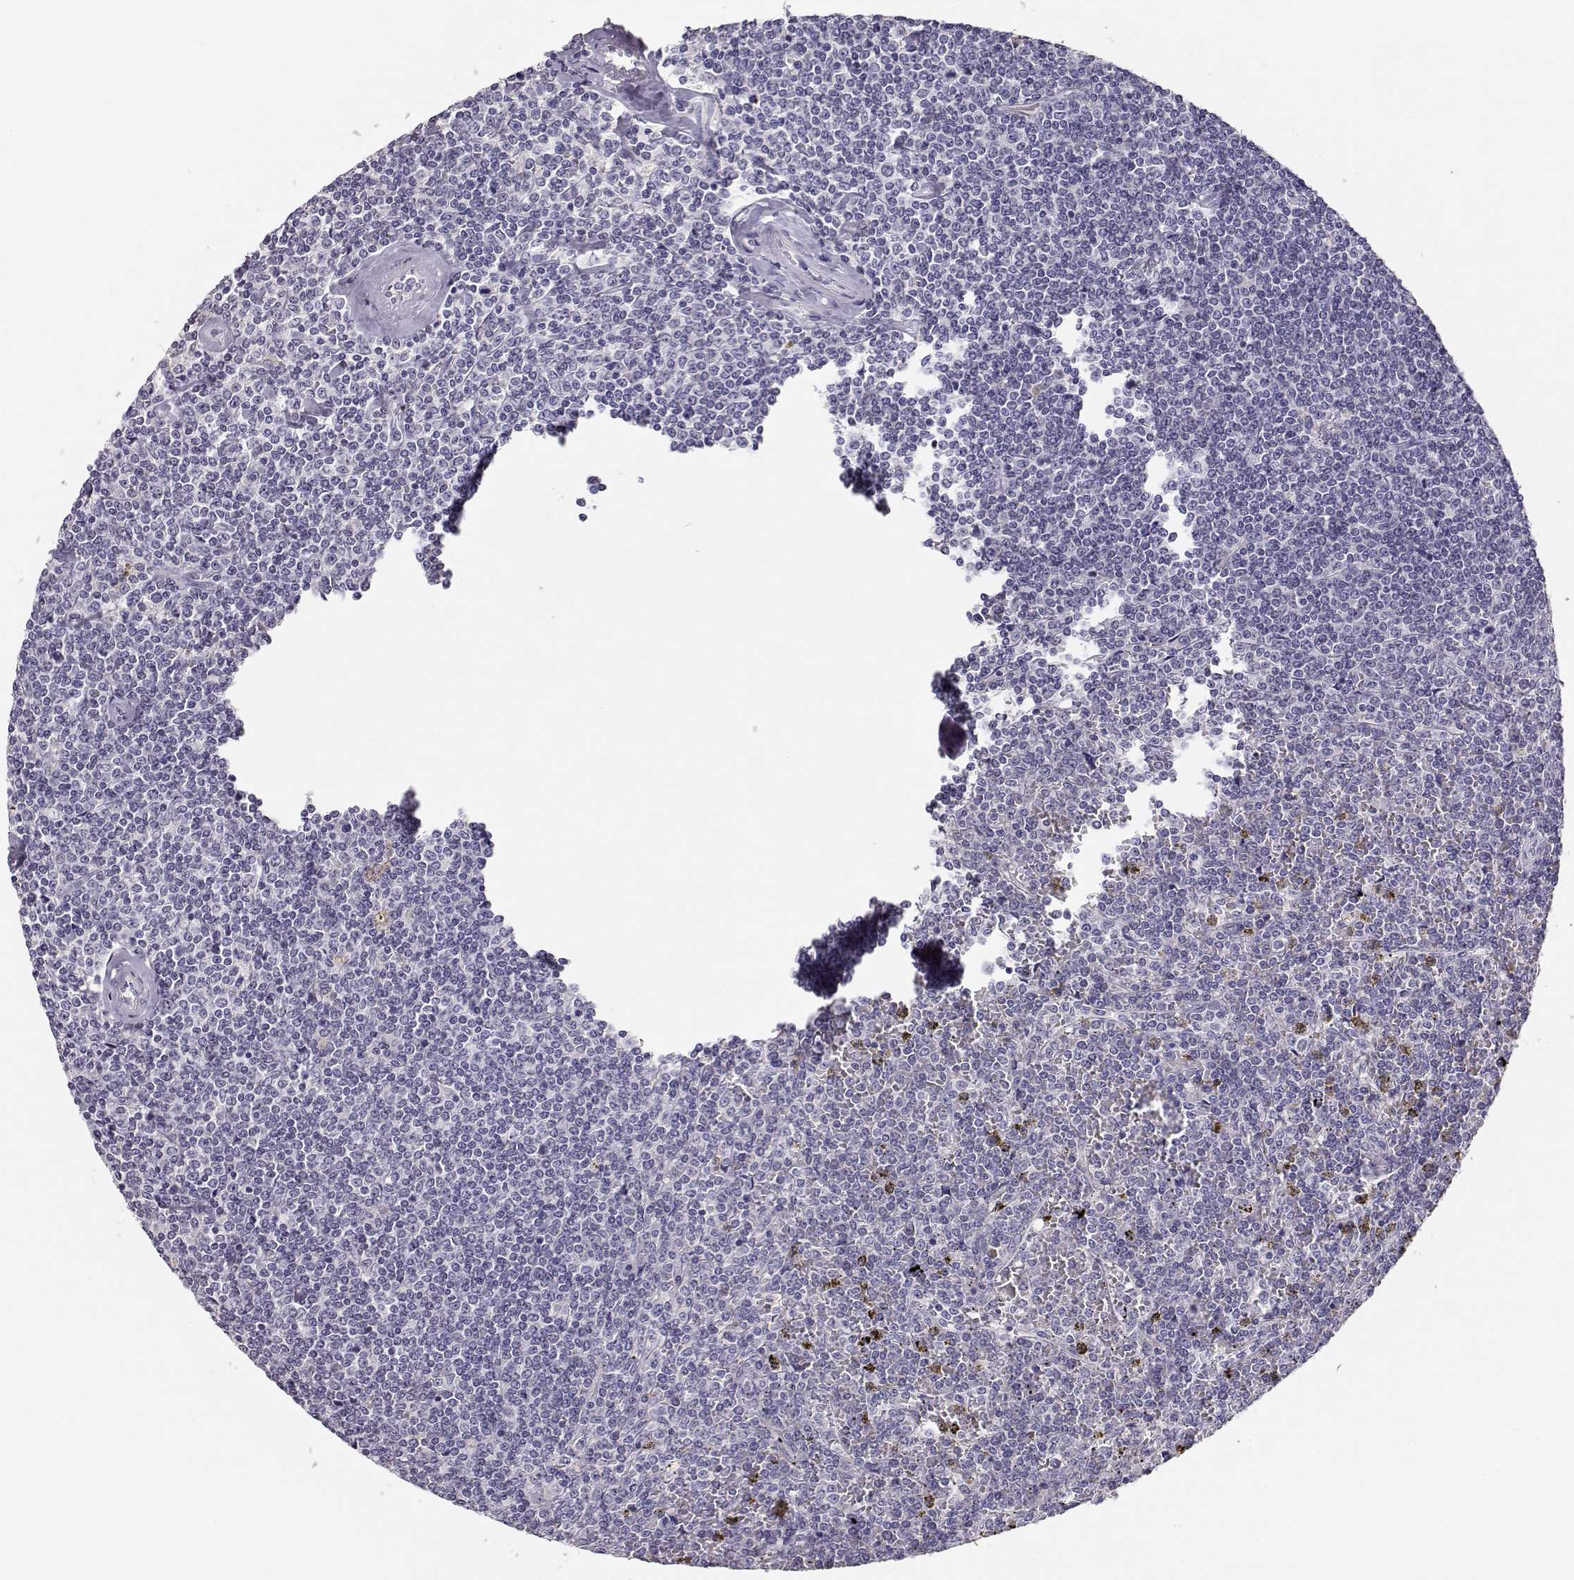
{"staining": {"intensity": "negative", "quantity": "none", "location": "none"}, "tissue": "lymphoma", "cell_type": "Tumor cells", "image_type": "cancer", "snomed": [{"axis": "morphology", "description": "Malignant lymphoma, non-Hodgkin's type, Low grade"}, {"axis": "topography", "description": "Spleen"}], "caption": "A histopathology image of human malignant lymphoma, non-Hodgkin's type (low-grade) is negative for staining in tumor cells.", "gene": "MAGEC1", "patient": {"sex": "female", "age": 19}}